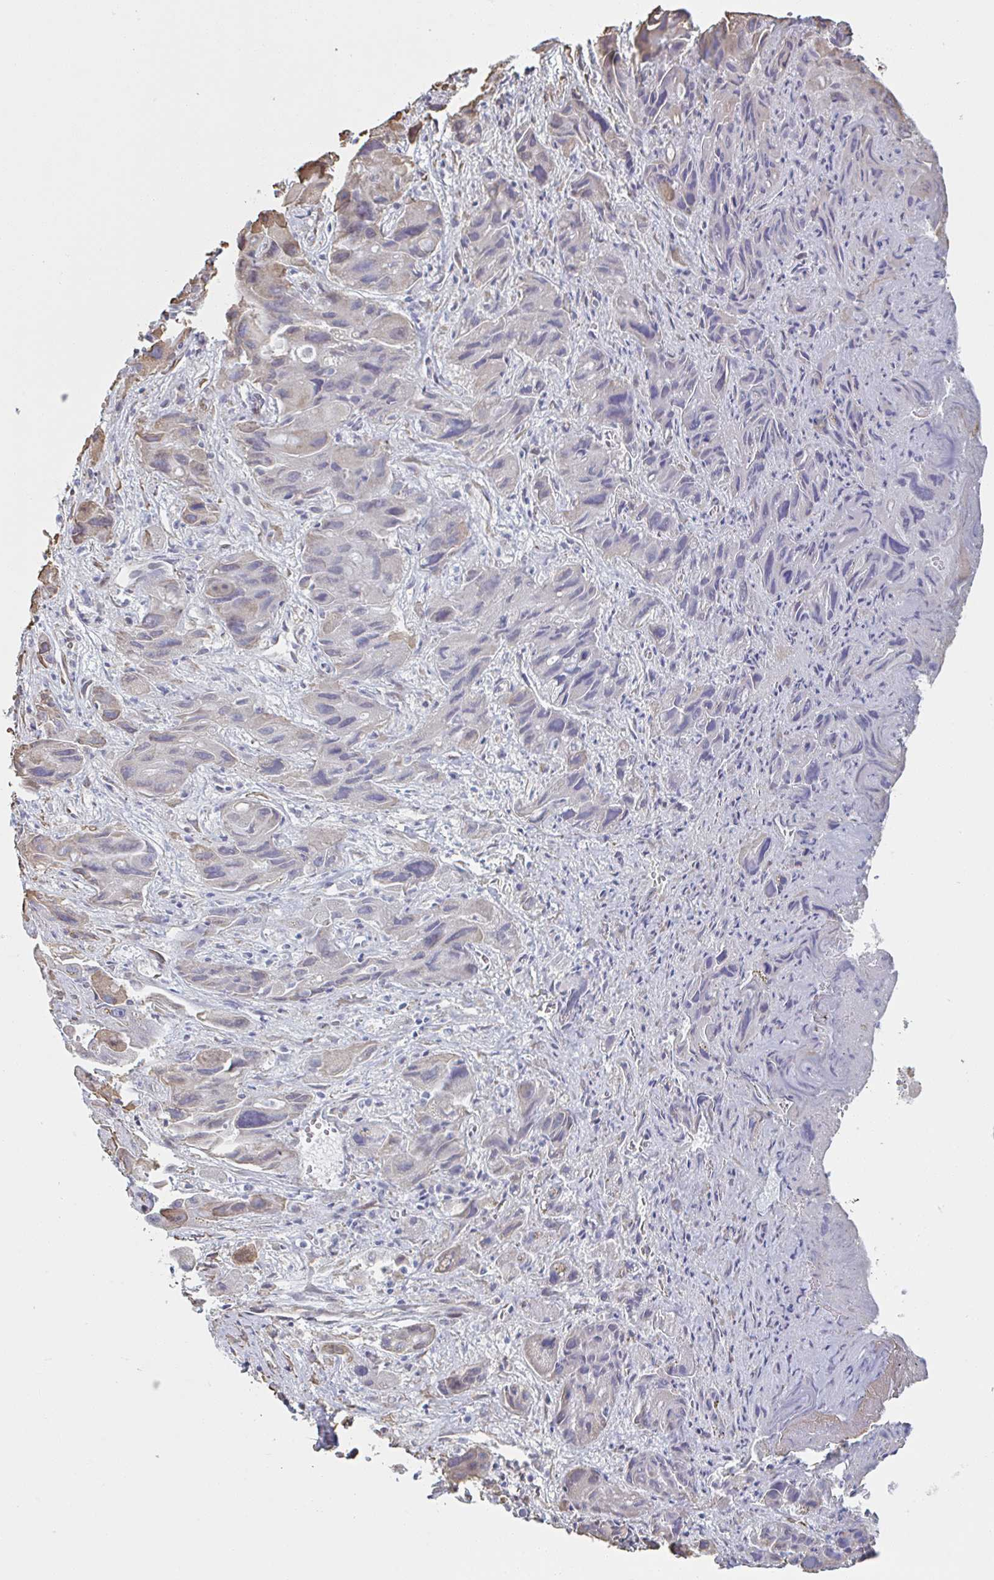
{"staining": {"intensity": "negative", "quantity": "none", "location": "none"}, "tissue": "liver cancer", "cell_type": "Tumor cells", "image_type": "cancer", "snomed": [{"axis": "morphology", "description": "Cholangiocarcinoma"}, {"axis": "topography", "description": "Liver"}], "caption": "The histopathology image demonstrates no staining of tumor cells in liver cancer.", "gene": "RAB5IF", "patient": {"sex": "male", "age": 67}}